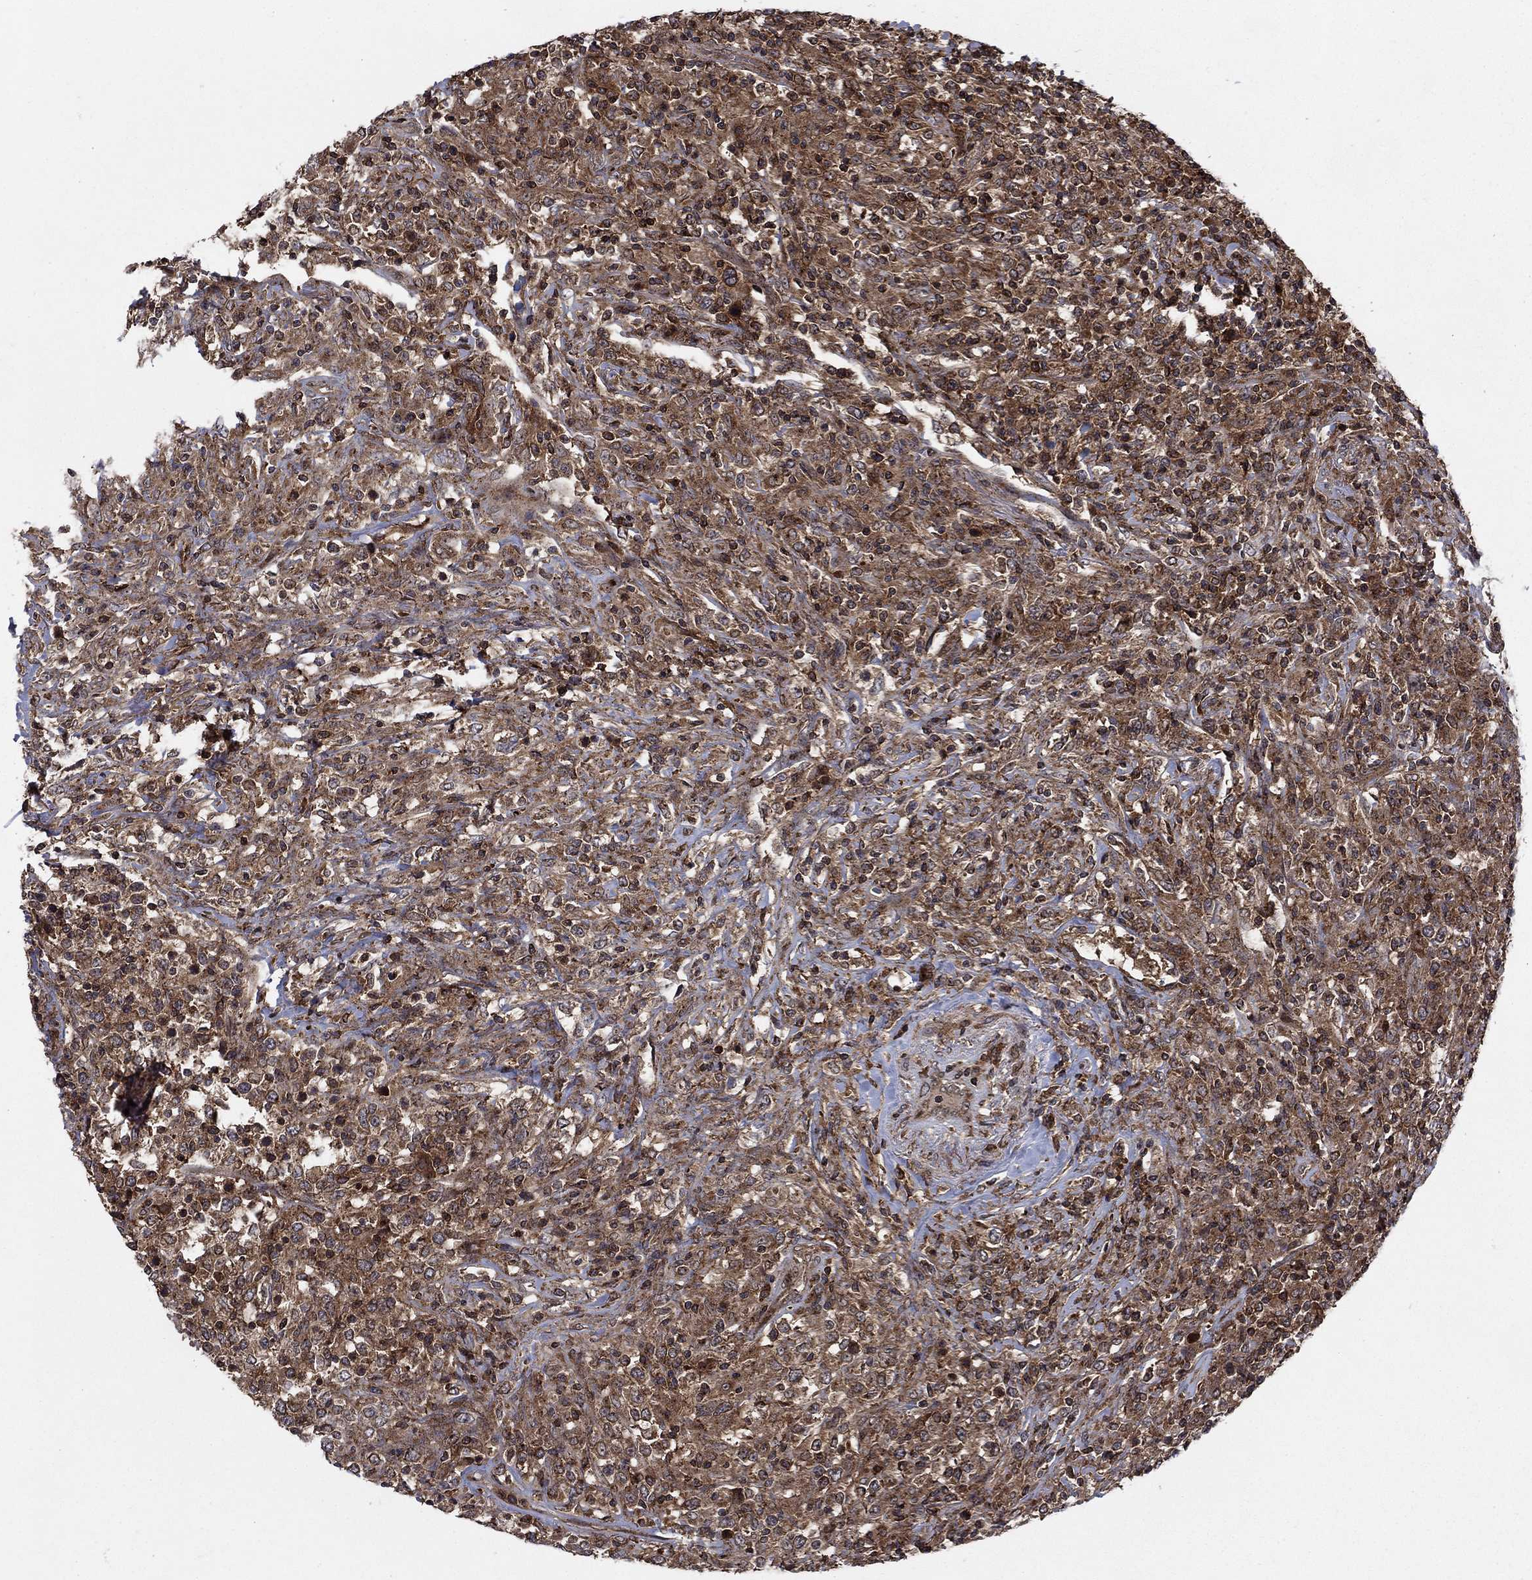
{"staining": {"intensity": "moderate", "quantity": ">75%", "location": "cytoplasmic/membranous"}, "tissue": "lymphoma", "cell_type": "Tumor cells", "image_type": "cancer", "snomed": [{"axis": "morphology", "description": "Malignant lymphoma, non-Hodgkin's type, High grade"}, {"axis": "topography", "description": "Lung"}], "caption": "A photomicrograph of lymphoma stained for a protein displays moderate cytoplasmic/membranous brown staining in tumor cells.", "gene": "IFI35", "patient": {"sex": "male", "age": 79}}